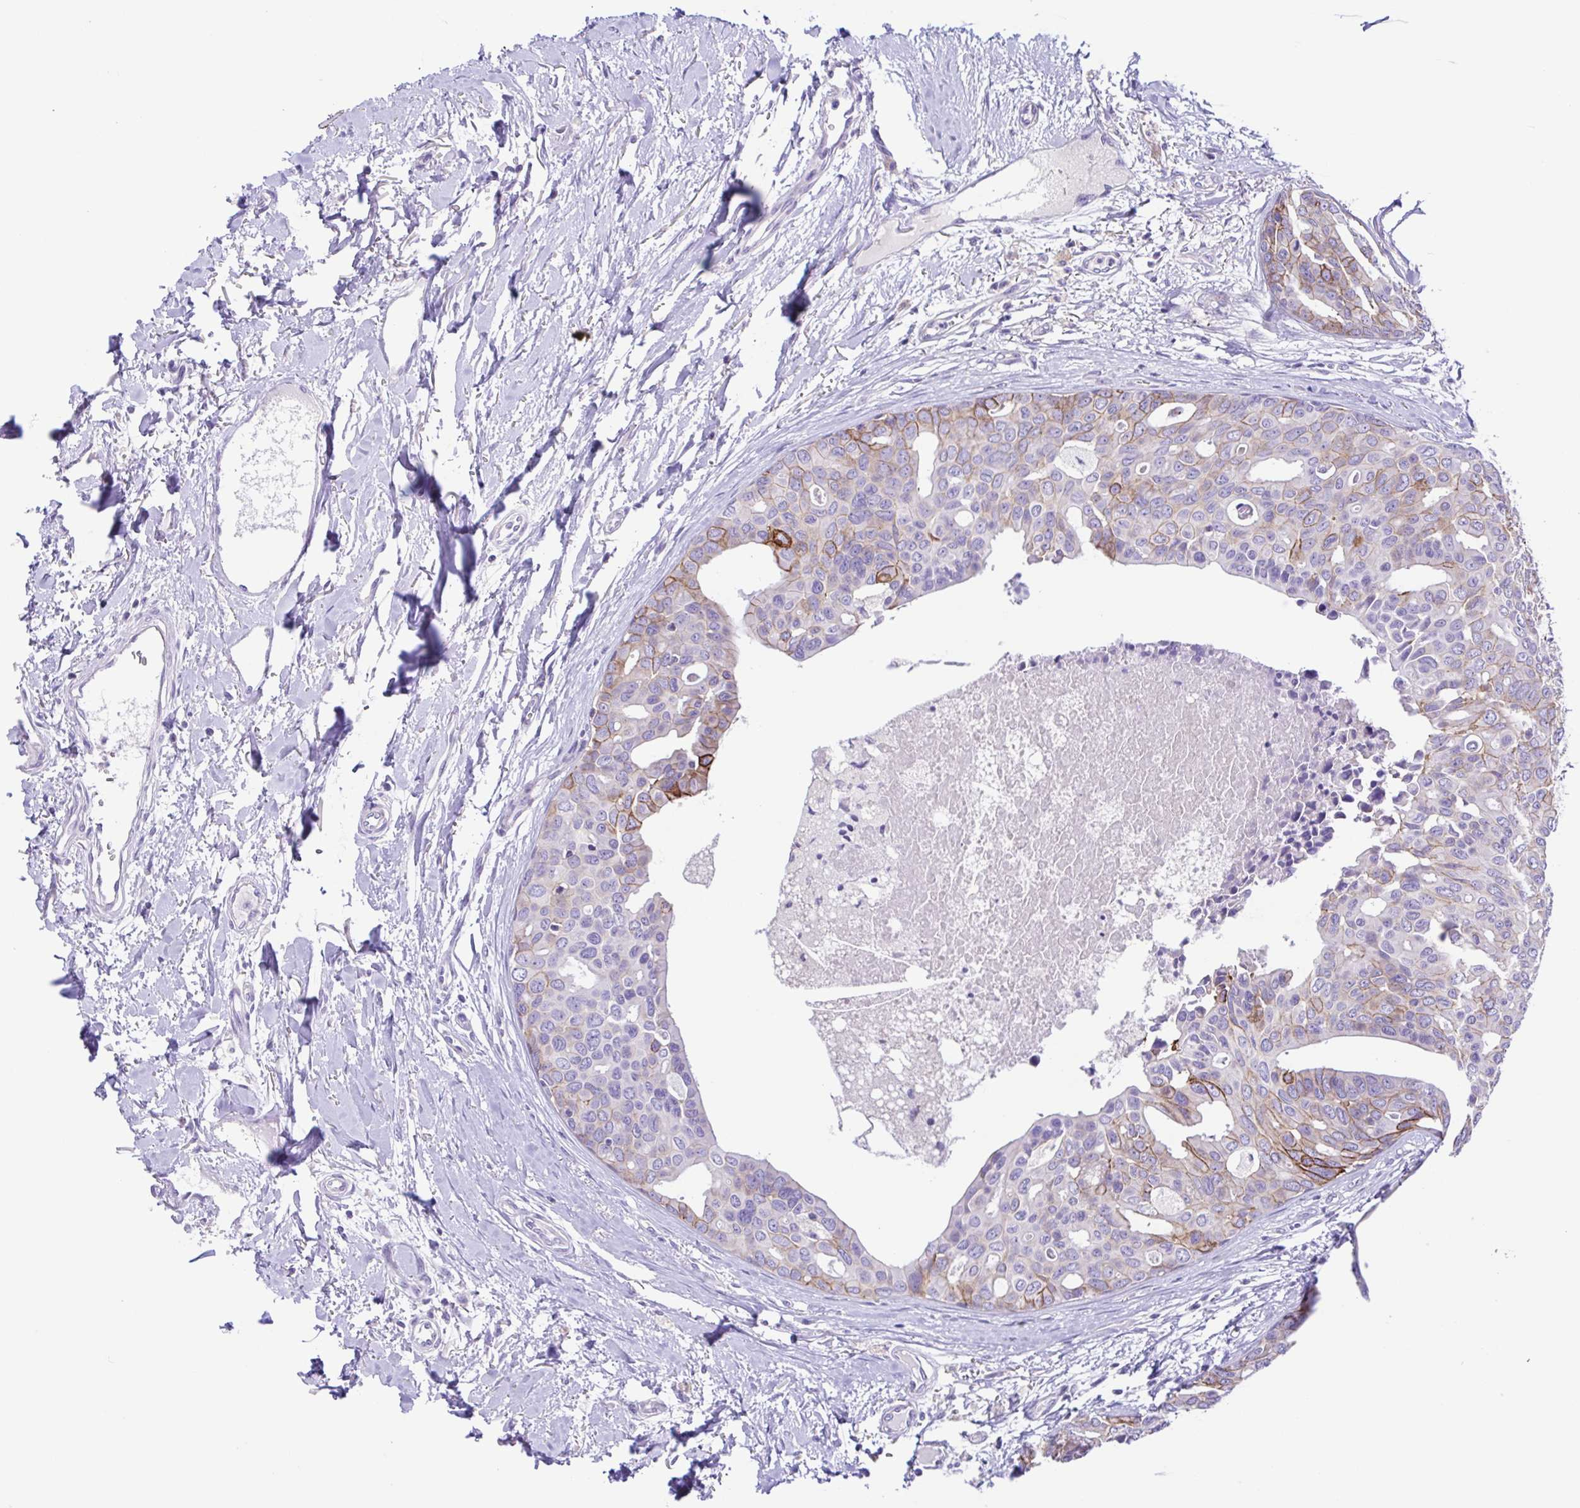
{"staining": {"intensity": "moderate", "quantity": "<25%", "location": "cytoplasmic/membranous"}, "tissue": "breast cancer", "cell_type": "Tumor cells", "image_type": "cancer", "snomed": [{"axis": "morphology", "description": "Duct carcinoma"}, {"axis": "topography", "description": "Breast"}], "caption": "Immunohistochemical staining of breast cancer displays low levels of moderate cytoplasmic/membranous protein positivity in approximately <25% of tumor cells.", "gene": "ISM2", "patient": {"sex": "female", "age": 54}}